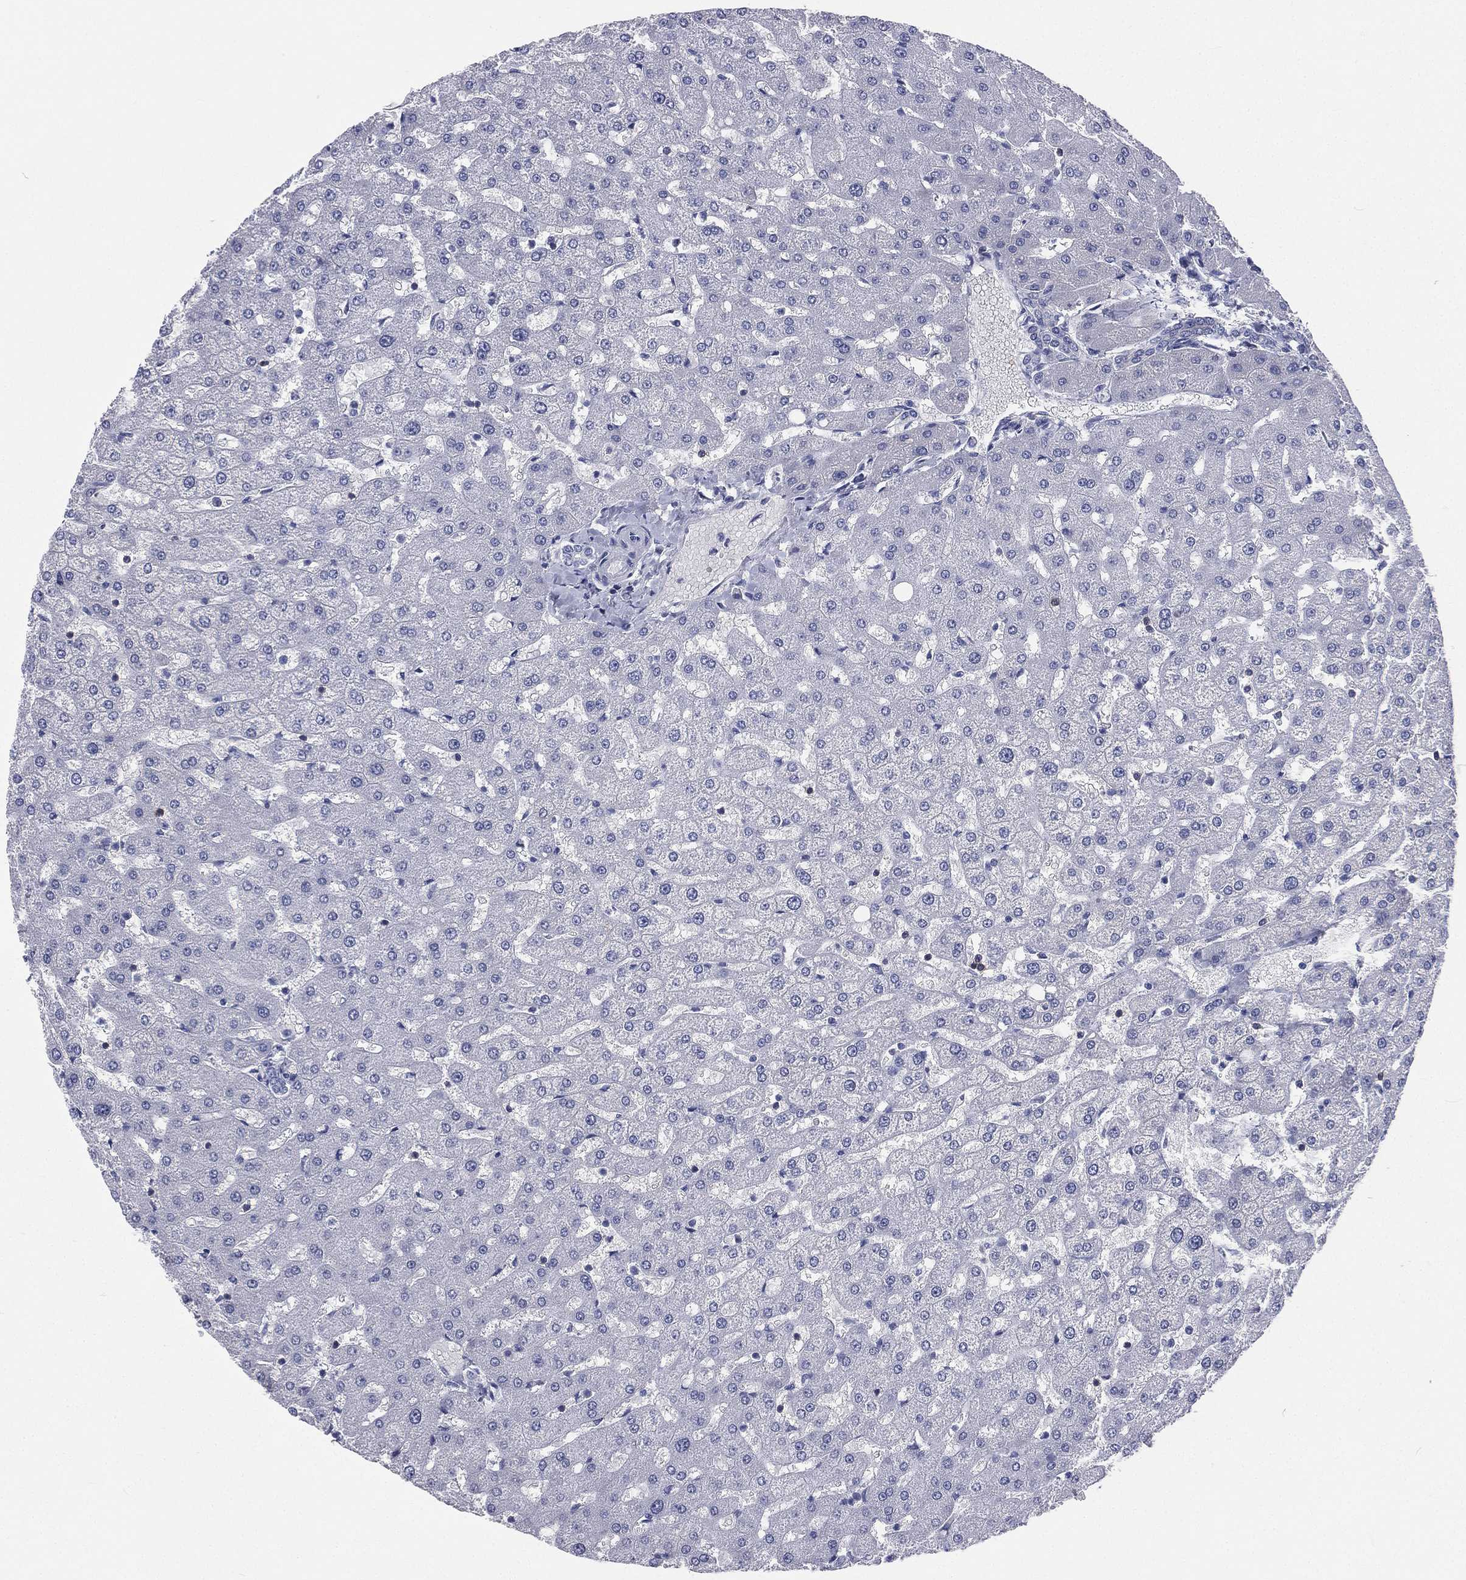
{"staining": {"intensity": "negative", "quantity": "none", "location": "none"}, "tissue": "liver", "cell_type": "Cholangiocytes", "image_type": "normal", "snomed": [{"axis": "morphology", "description": "Normal tissue, NOS"}, {"axis": "topography", "description": "Liver"}], "caption": "This image is of normal liver stained with immunohistochemistry (IHC) to label a protein in brown with the nuclei are counter-stained blue. There is no expression in cholangiocytes. (Brightfield microscopy of DAB immunohistochemistry at high magnification).", "gene": "CD3D", "patient": {"sex": "female", "age": 50}}